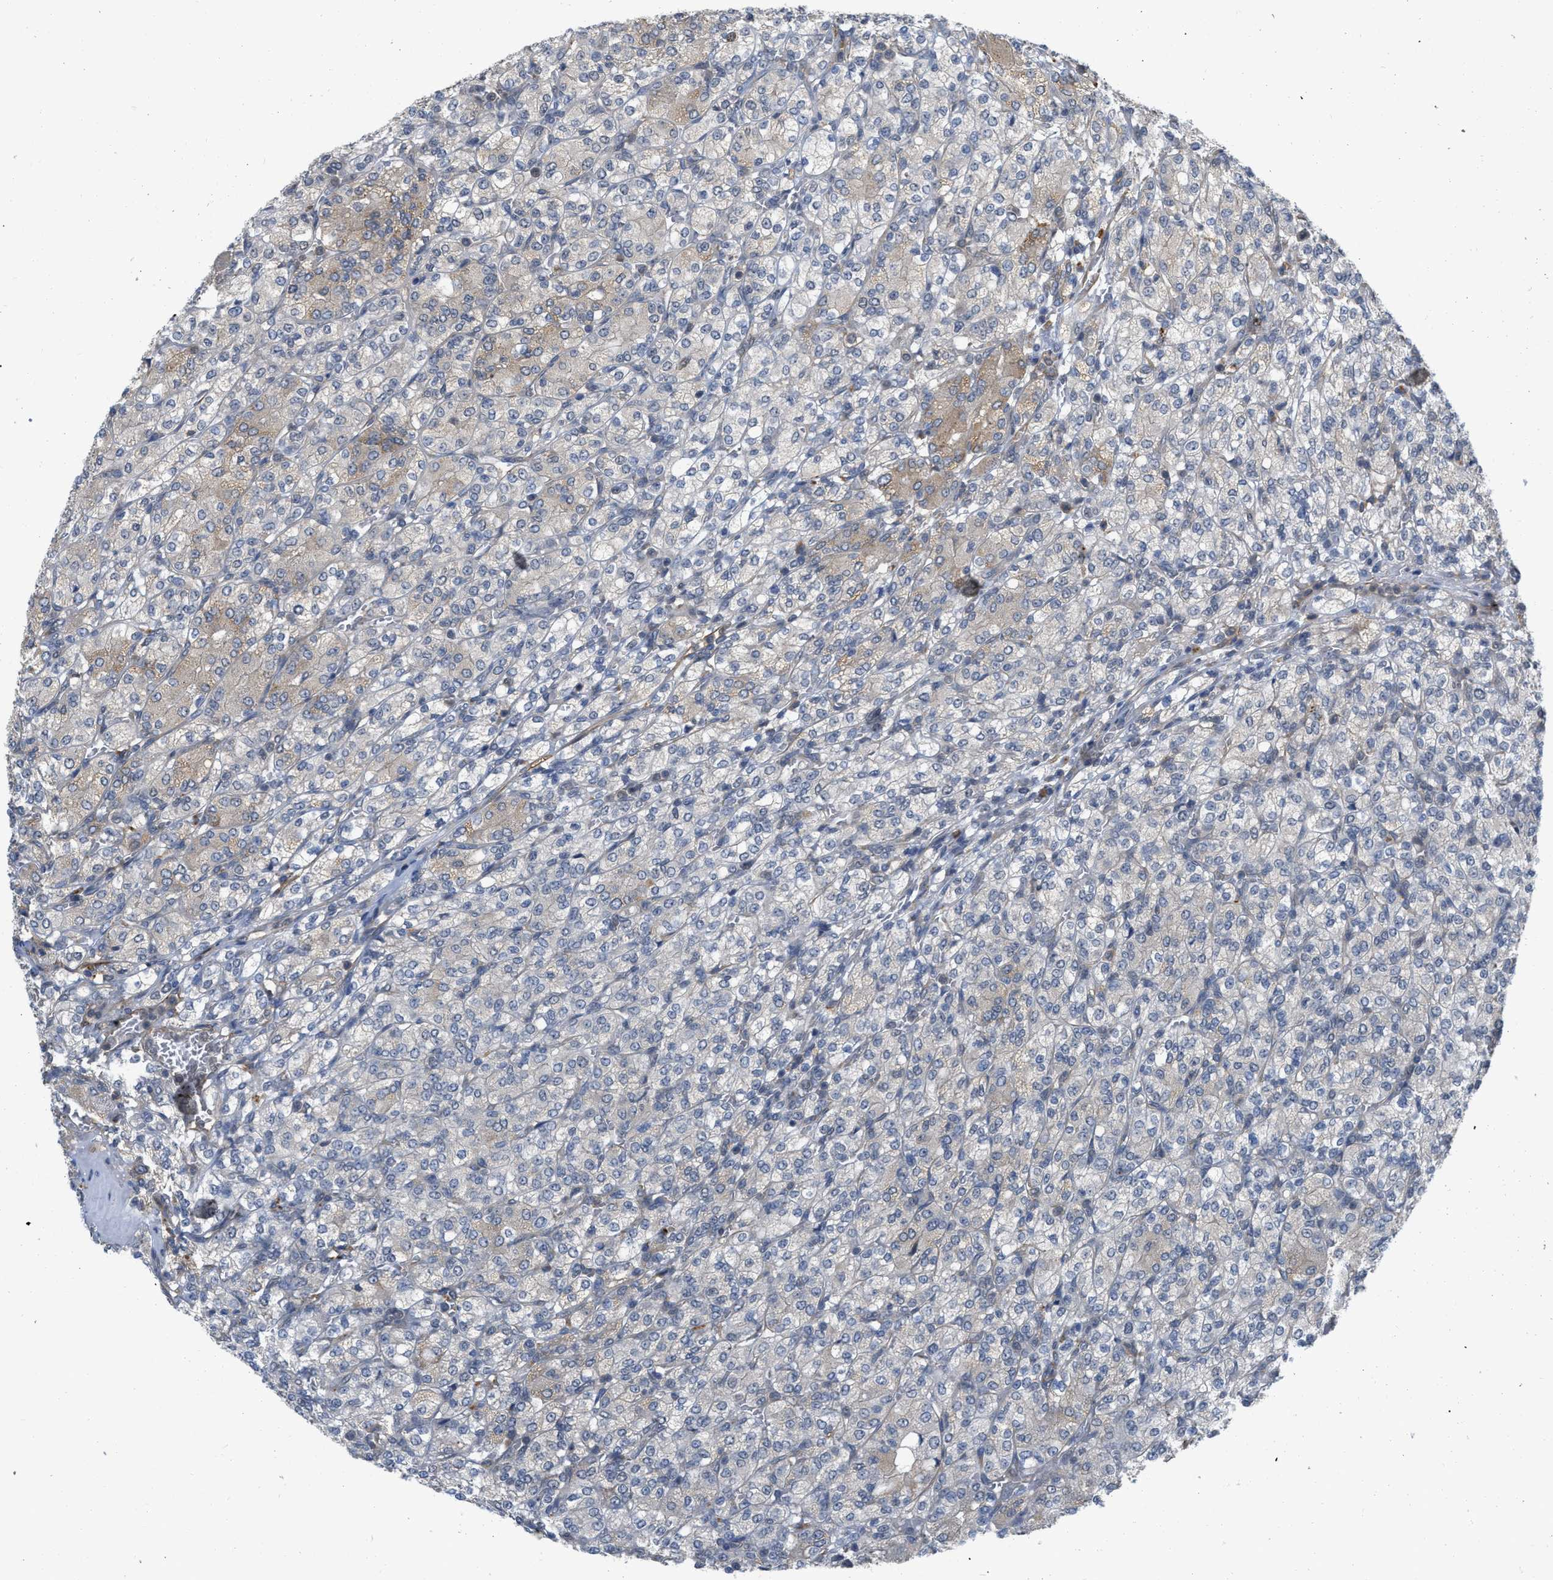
{"staining": {"intensity": "negative", "quantity": "none", "location": "none"}, "tissue": "renal cancer", "cell_type": "Tumor cells", "image_type": "cancer", "snomed": [{"axis": "morphology", "description": "Adenocarcinoma, NOS"}, {"axis": "topography", "description": "Kidney"}], "caption": "Tumor cells show no significant expression in renal cancer. Brightfield microscopy of IHC stained with DAB (brown) and hematoxylin (blue), captured at high magnification.", "gene": "NAPEPLD", "patient": {"sex": "male", "age": 77}}